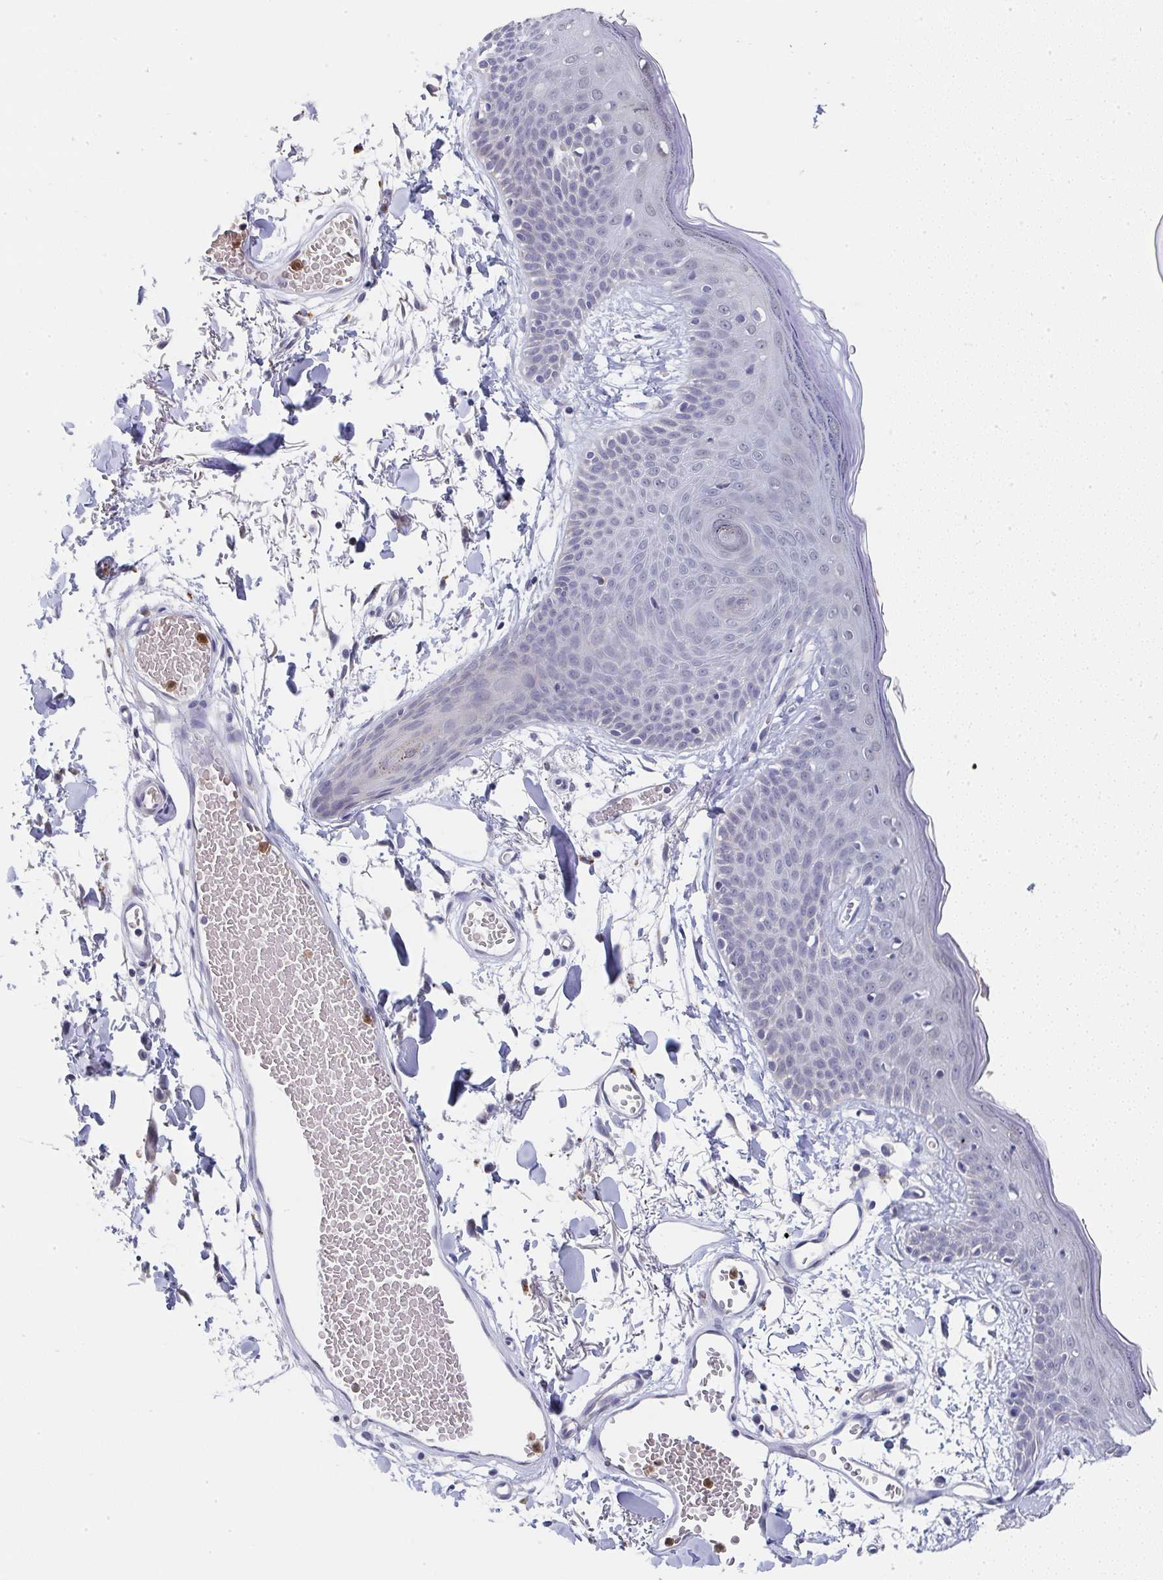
{"staining": {"intensity": "negative", "quantity": "none", "location": "none"}, "tissue": "skin", "cell_type": "Fibroblasts", "image_type": "normal", "snomed": [{"axis": "morphology", "description": "Normal tissue, NOS"}, {"axis": "topography", "description": "Skin"}], "caption": "An image of skin stained for a protein reveals no brown staining in fibroblasts. (Brightfield microscopy of DAB (3,3'-diaminobenzidine) immunohistochemistry at high magnification).", "gene": "NCF1", "patient": {"sex": "male", "age": 79}}